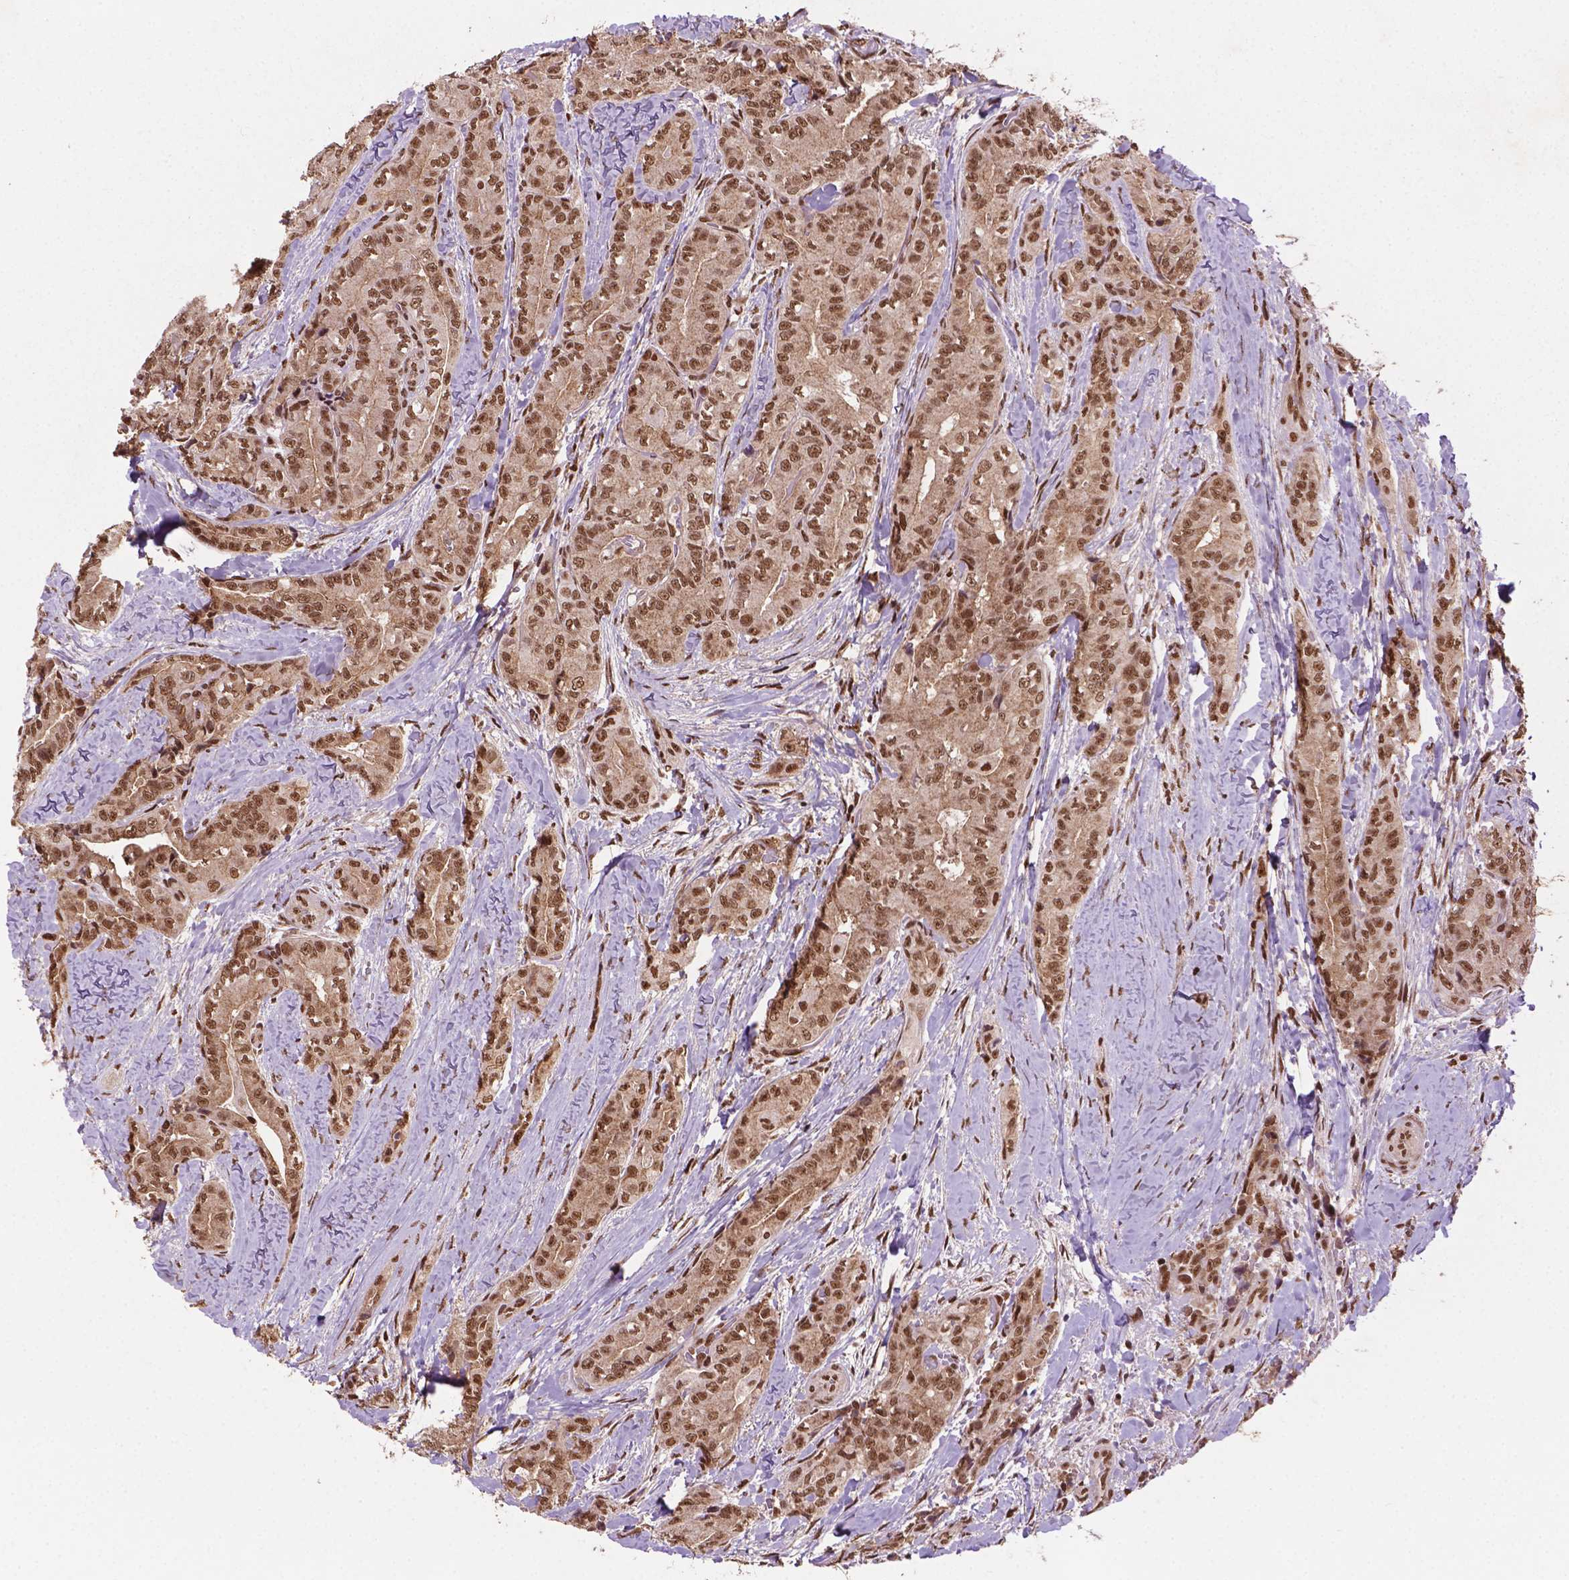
{"staining": {"intensity": "moderate", "quantity": ">75%", "location": "nuclear"}, "tissue": "thyroid cancer", "cell_type": "Tumor cells", "image_type": "cancer", "snomed": [{"axis": "morphology", "description": "Papillary adenocarcinoma, NOS"}, {"axis": "topography", "description": "Thyroid gland"}], "caption": "A medium amount of moderate nuclear positivity is present in about >75% of tumor cells in thyroid papillary adenocarcinoma tissue.", "gene": "SIRT6", "patient": {"sex": "male", "age": 61}}